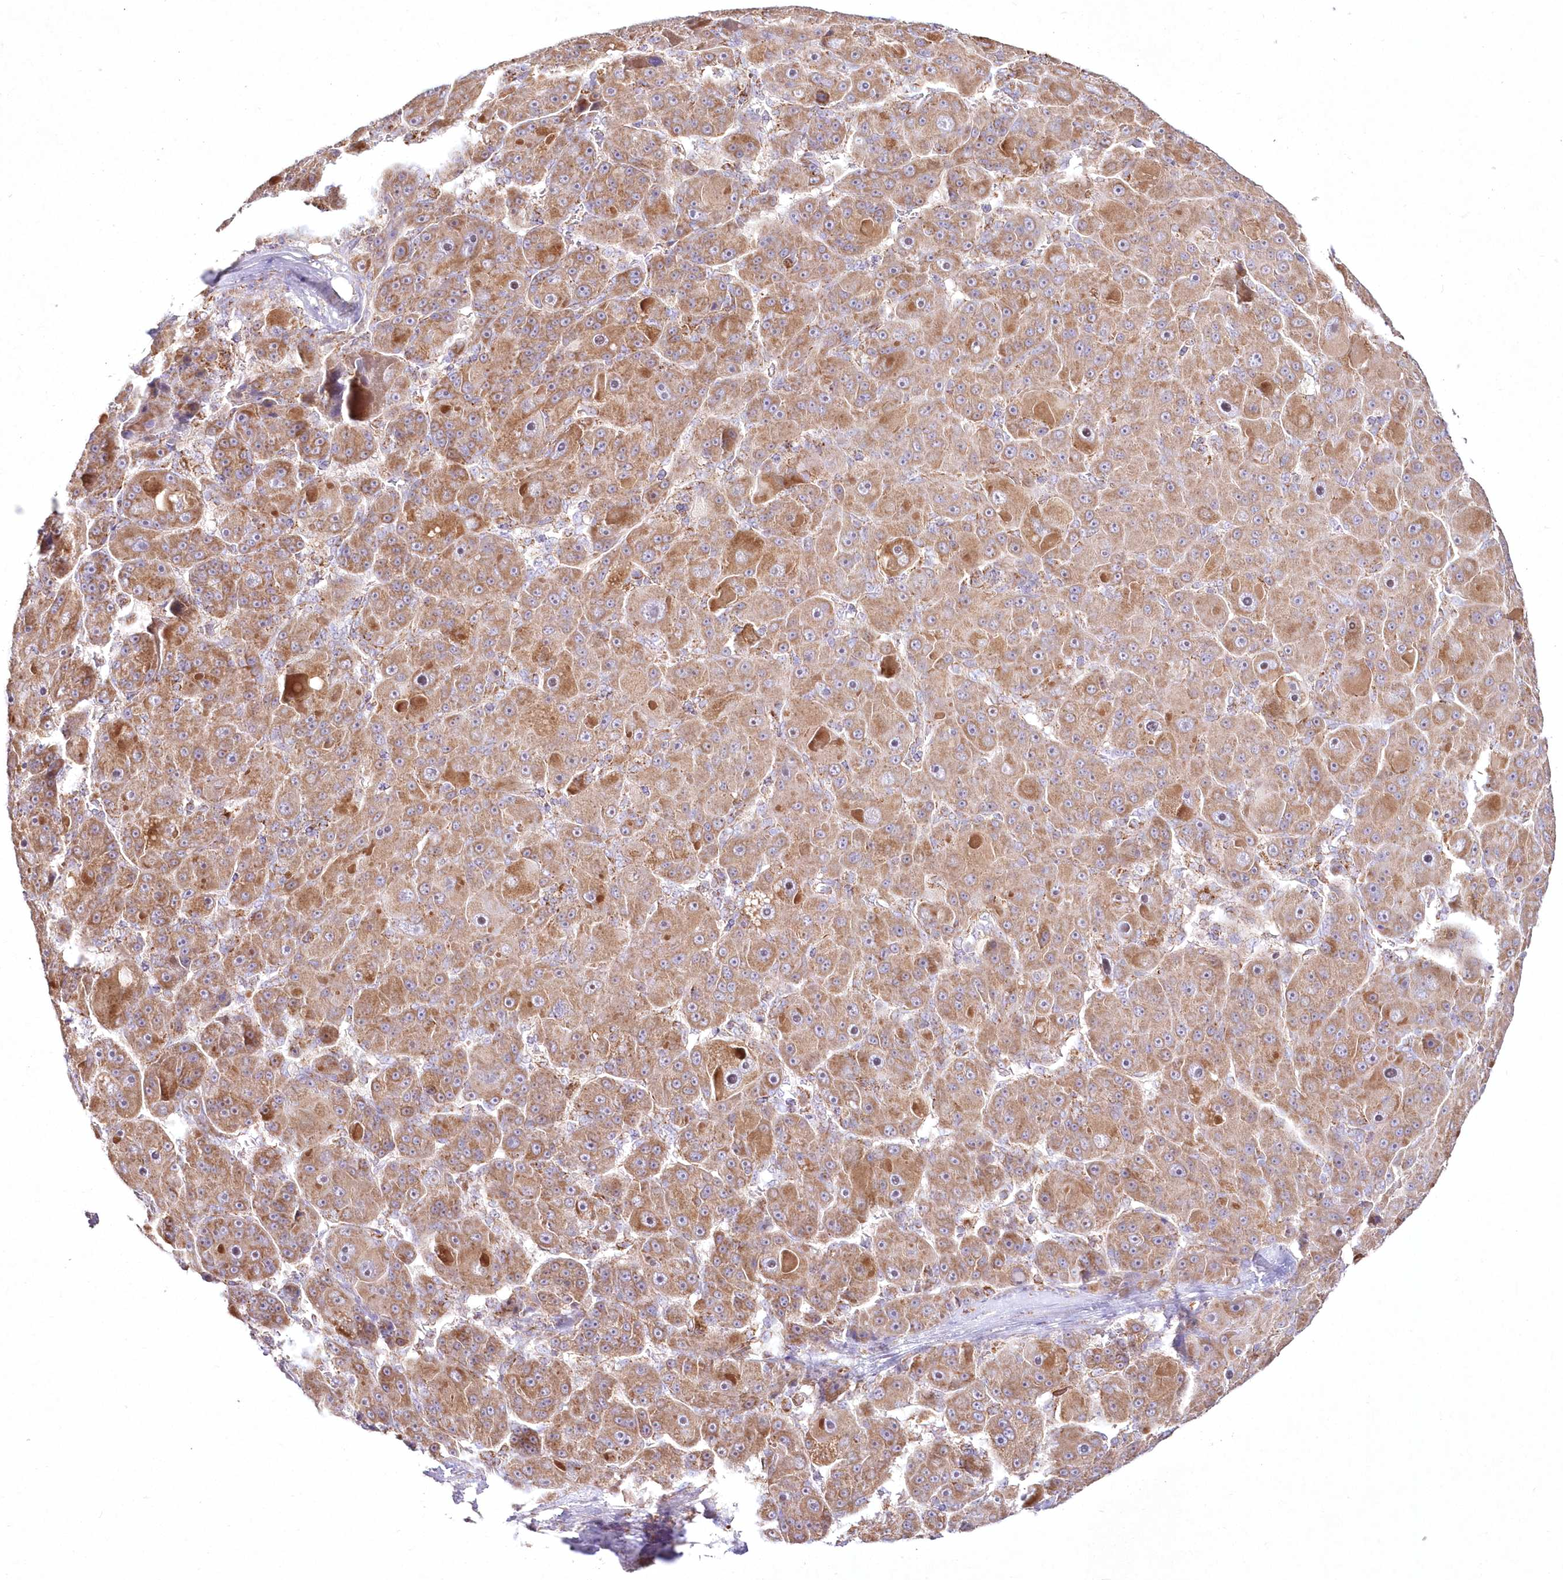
{"staining": {"intensity": "moderate", "quantity": ">75%", "location": "cytoplasmic/membranous"}, "tissue": "liver cancer", "cell_type": "Tumor cells", "image_type": "cancer", "snomed": [{"axis": "morphology", "description": "Carcinoma, Hepatocellular, NOS"}, {"axis": "topography", "description": "Liver"}], "caption": "Liver hepatocellular carcinoma was stained to show a protein in brown. There is medium levels of moderate cytoplasmic/membranous staining in about >75% of tumor cells.", "gene": "DNA2", "patient": {"sex": "male", "age": 76}}